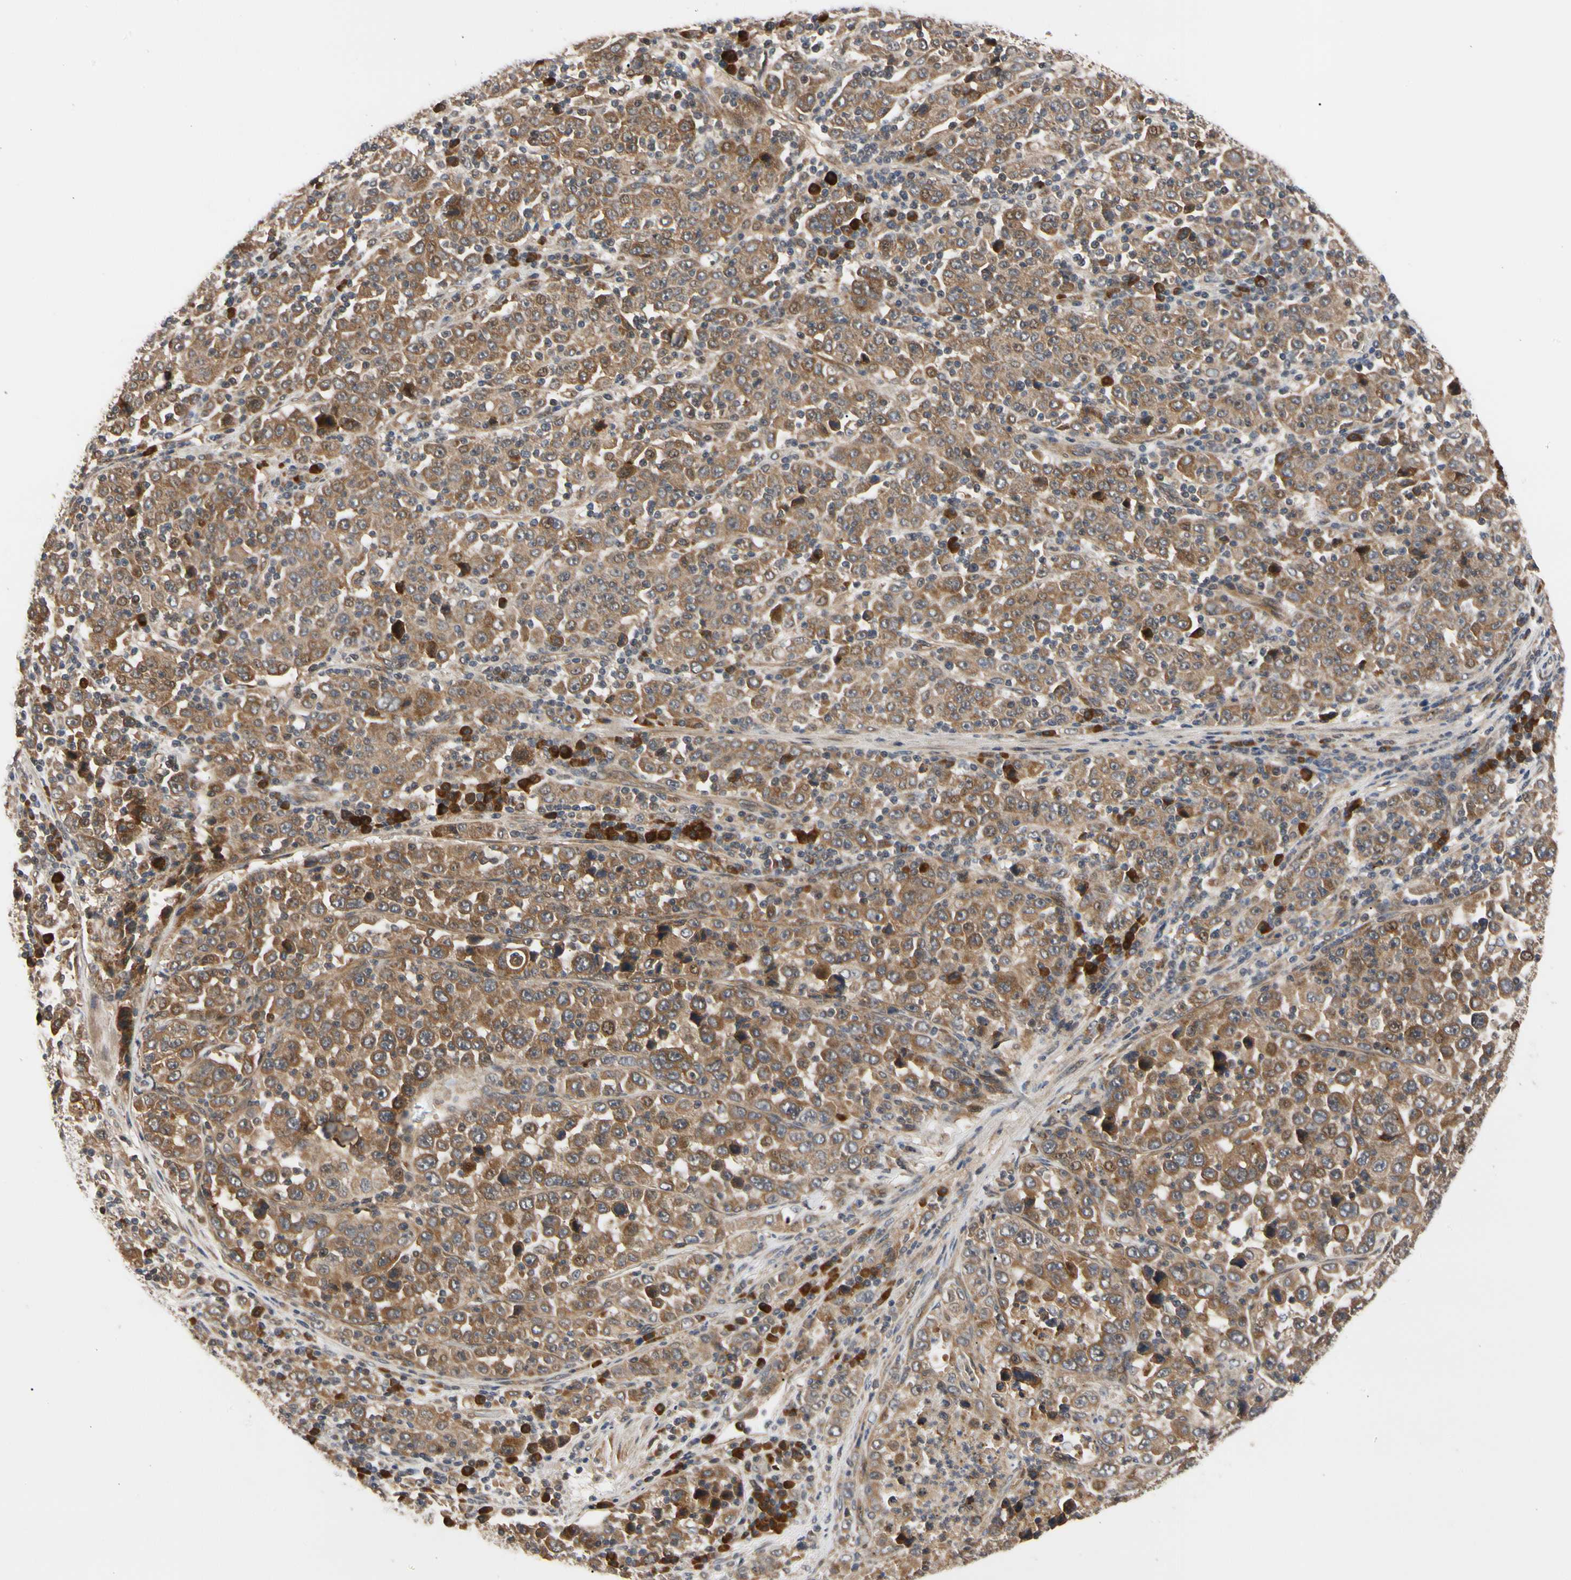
{"staining": {"intensity": "moderate", "quantity": ">75%", "location": "cytoplasmic/membranous"}, "tissue": "stomach cancer", "cell_type": "Tumor cells", "image_type": "cancer", "snomed": [{"axis": "morphology", "description": "Normal tissue, NOS"}, {"axis": "morphology", "description": "Adenocarcinoma, NOS"}, {"axis": "topography", "description": "Stomach, upper"}, {"axis": "topography", "description": "Stomach"}], "caption": "IHC histopathology image of adenocarcinoma (stomach) stained for a protein (brown), which shows medium levels of moderate cytoplasmic/membranous staining in about >75% of tumor cells.", "gene": "CYTIP", "patient": {"sex": "male", "age": 59}}